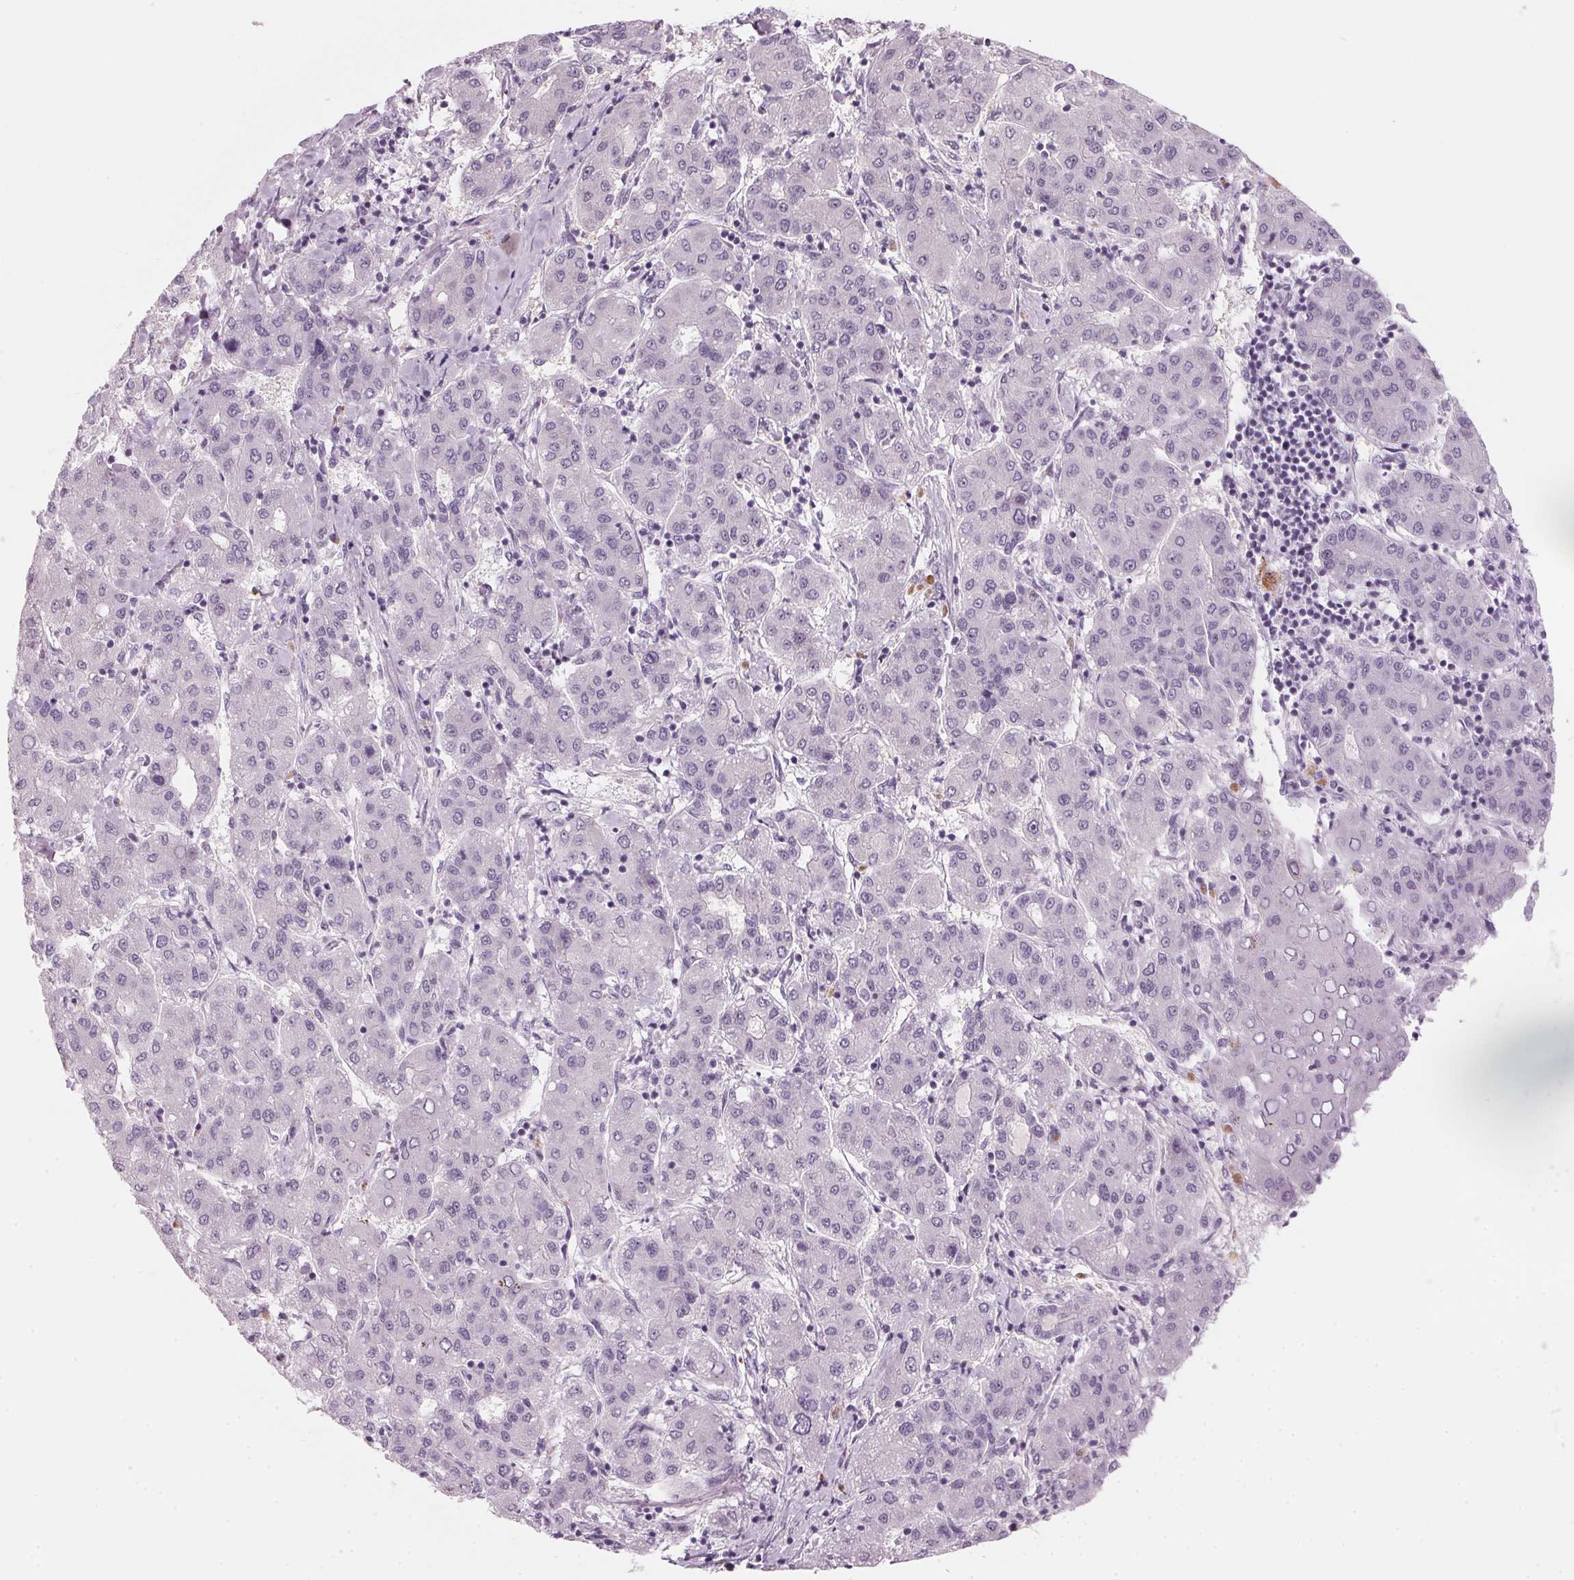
{"staining": {"intensity": "negative", "quantity": "none", "location": "none"}, "tissue": "liver cancer", "cell_type": "Tumor cells", "image_type": "cancer", "snomed": [{"axis": "morphology", "description": "Carcinoma, Hepatocellular, NOS"}, {"axis": "topography", "description": "Liver"}], "caption": "Immunohistochemical staining of human liver hepatocellular carcinoma reveals no significant positivity in tumor cells.", "gene": "DNTTIP2", "patient": {"sex": "male", "age": 65}}